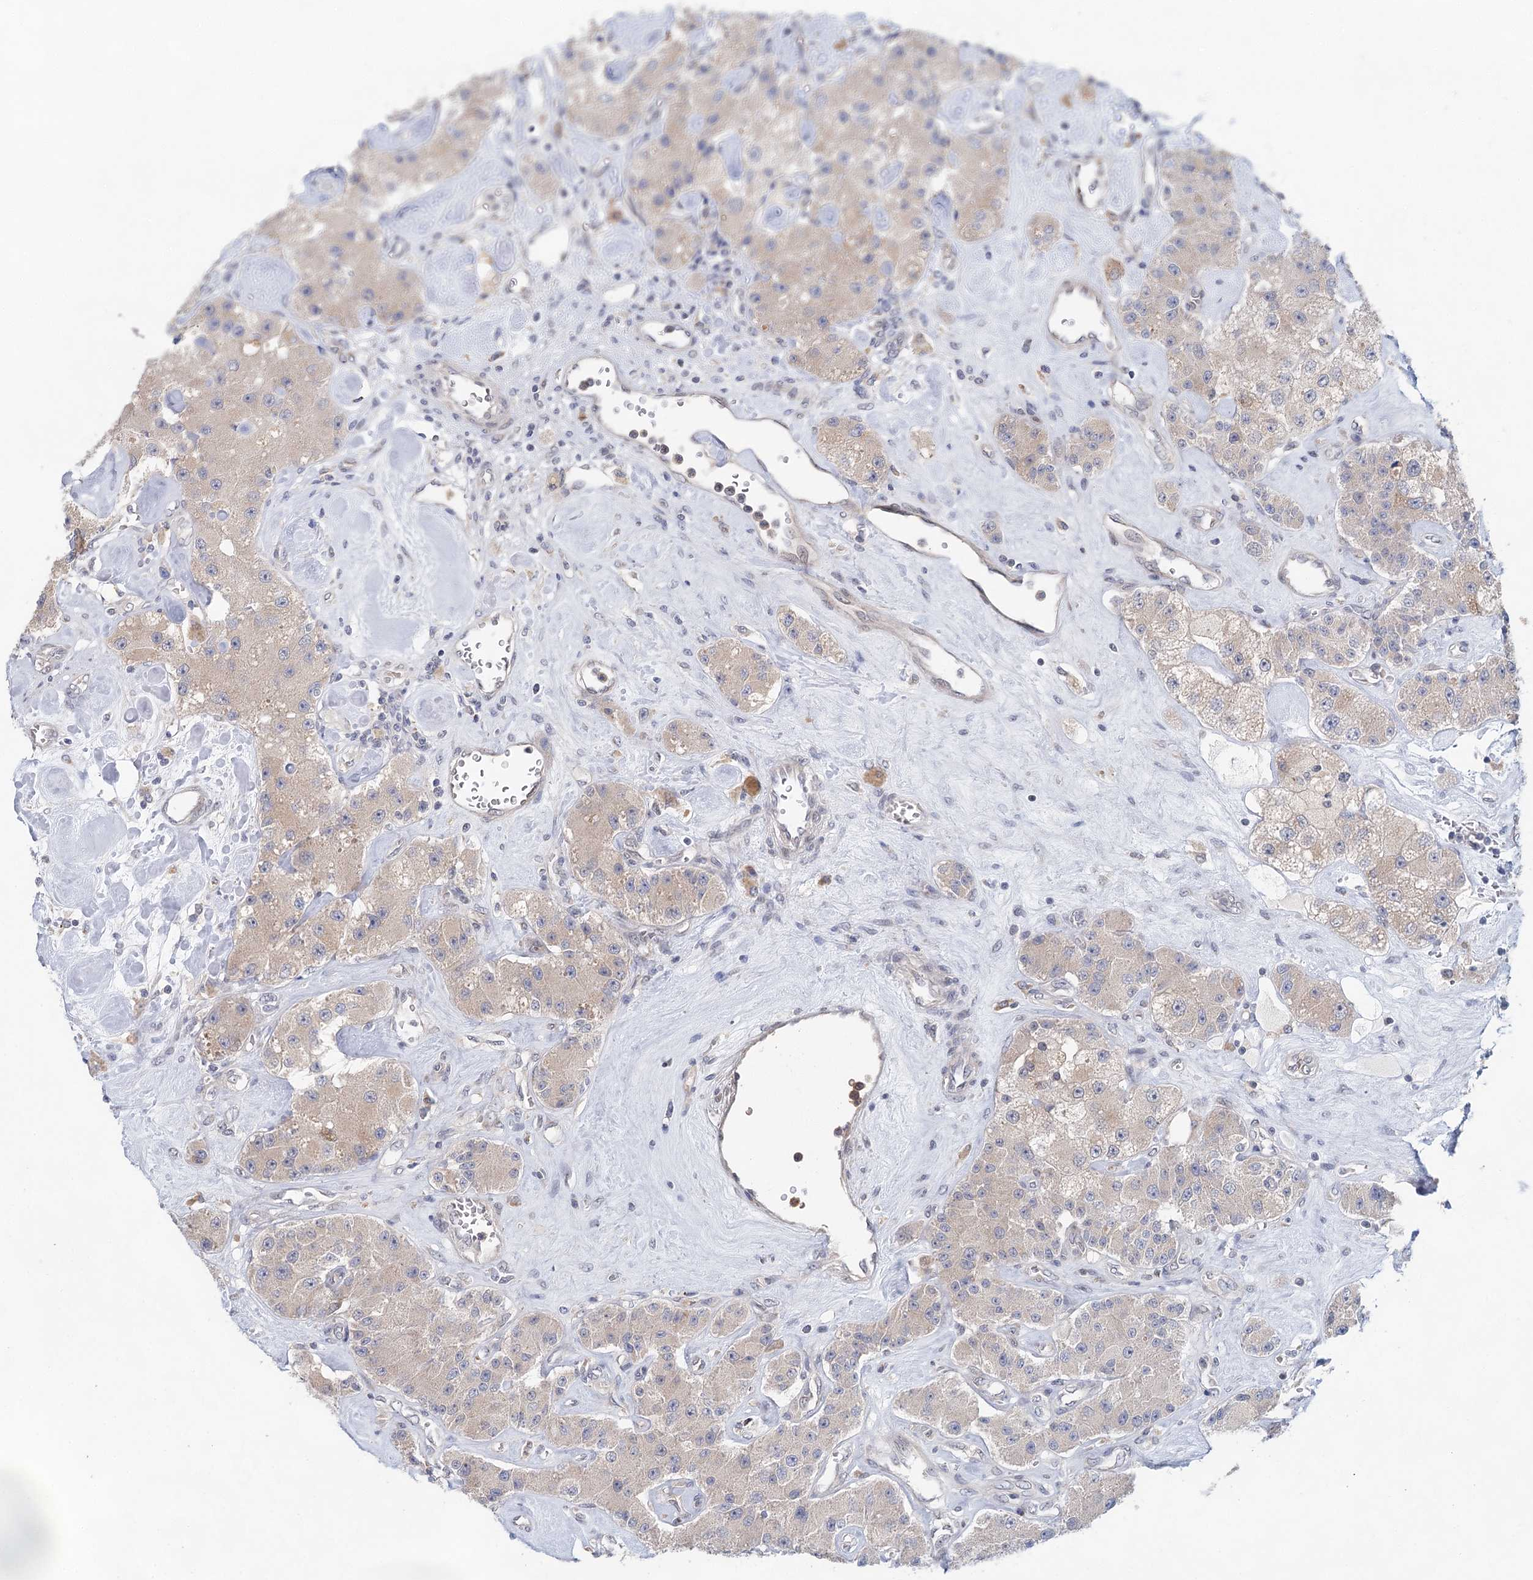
{"staining": {"intensity": "weak", "quantity": "25%-75%", "location": "cytoplasmic/membranous"}, "tissue": "carcinoid", "cell_type": "Tumor cells", "image_type": "cancer", "snomed": [{"axis": "morphology", "description": "Carcinoid, malignant, NOS"}, {"axis": "topography", "description": "Pancreas"}], "caption": "A brown stain highlights weak cytoplasmic/membranous expression of a protein in malignant carcinoid tumor cells.", "gene": "BLTP1", "patient": {"sex": "male", "age": 41}}